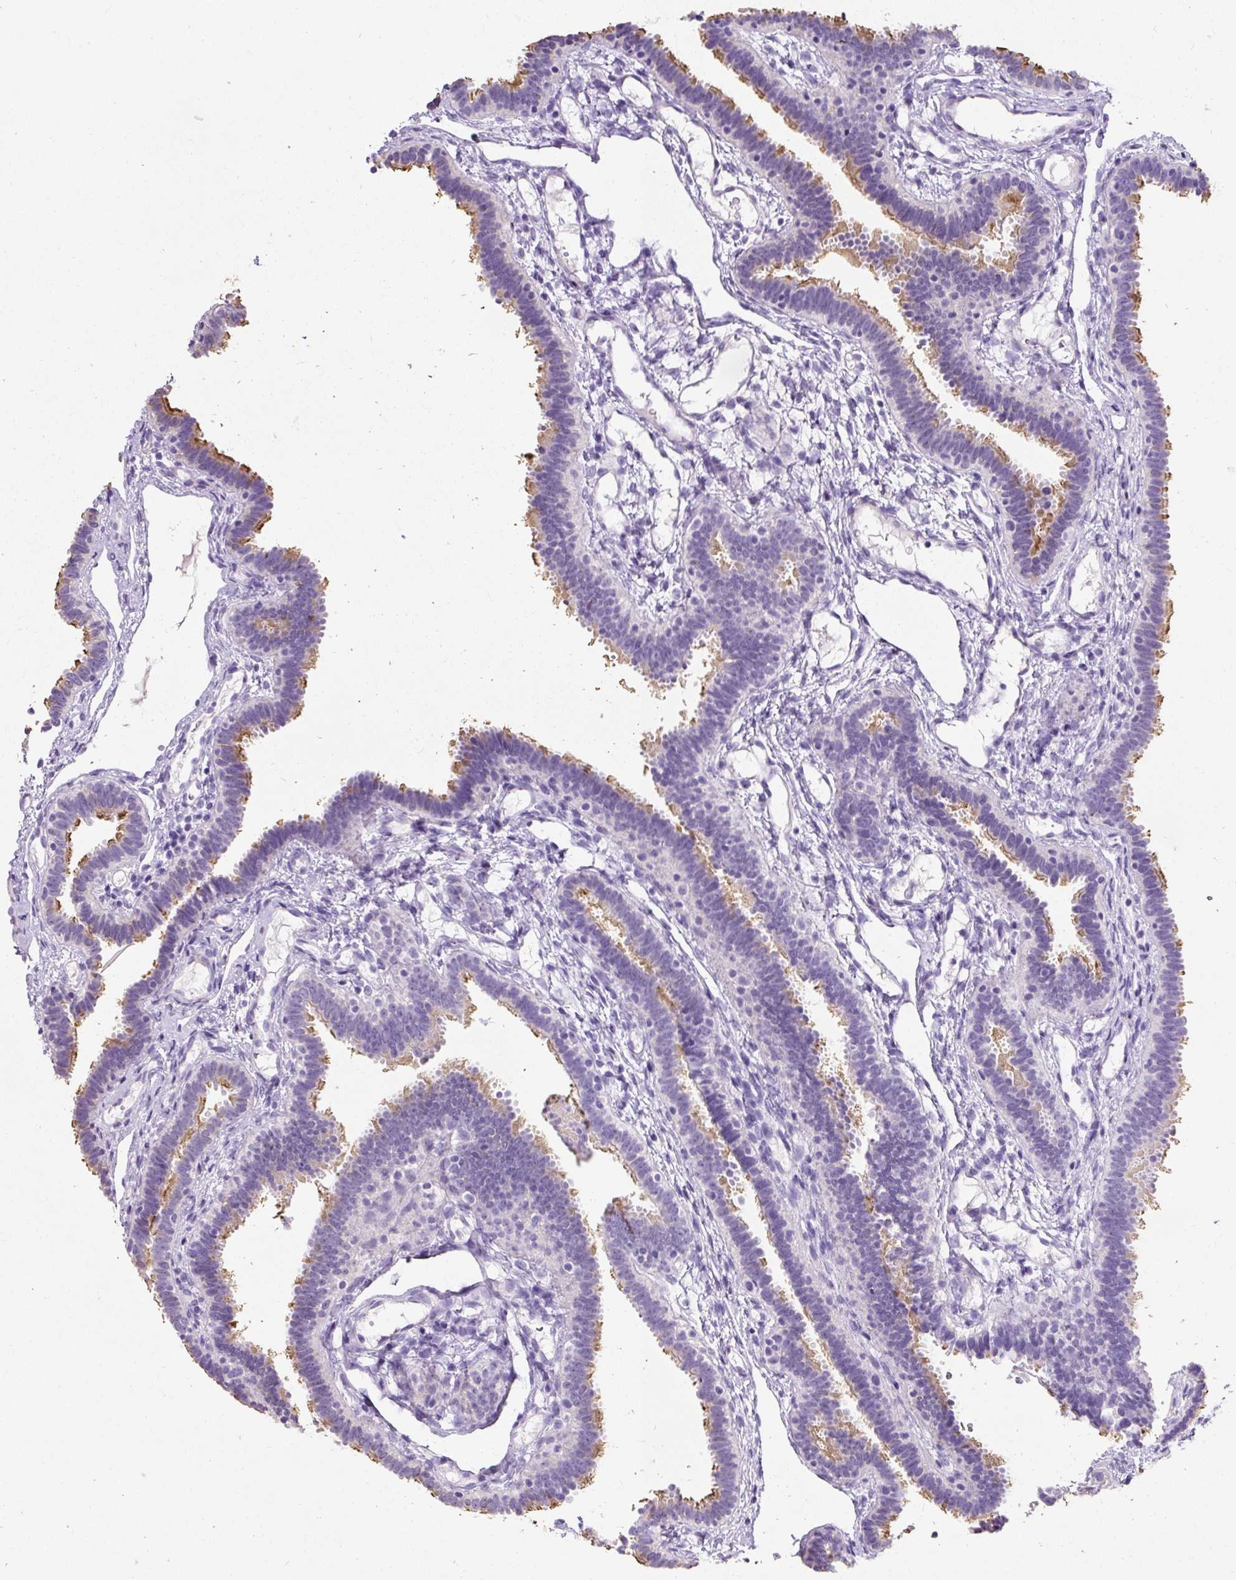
{"staining": {"intensity": "moderate", "quantity": "25%-75%", "location": "cytoplasmic/membranous"}, "tissue": "fallopian tube", "cell_type": "Glandular cells", "image_type": "normal", "snomed": [{"axis": "morphology", "description": "Normal tissue, NOS"}, {"axis": "topography", "description": "Fallopian tube"}], "caption": "High-magnification brightfield microscopy of benign fallopian tube stained with DAB (3,3'-diaminobenzidine) (brown) and counterstained with hematoxylin (blue). glandular cells exhibit moderate cytoplasmic/membranous expression is seen in approximately25%-75% of cells. Using DAB (3,3'-diaminobenzidine) (brown) and hematoxylin (blue) stains, captured at high magnification using brightfield microscopy.", "gene": "C2CD4C", "patient": {"sex": "female", "age": 37}}